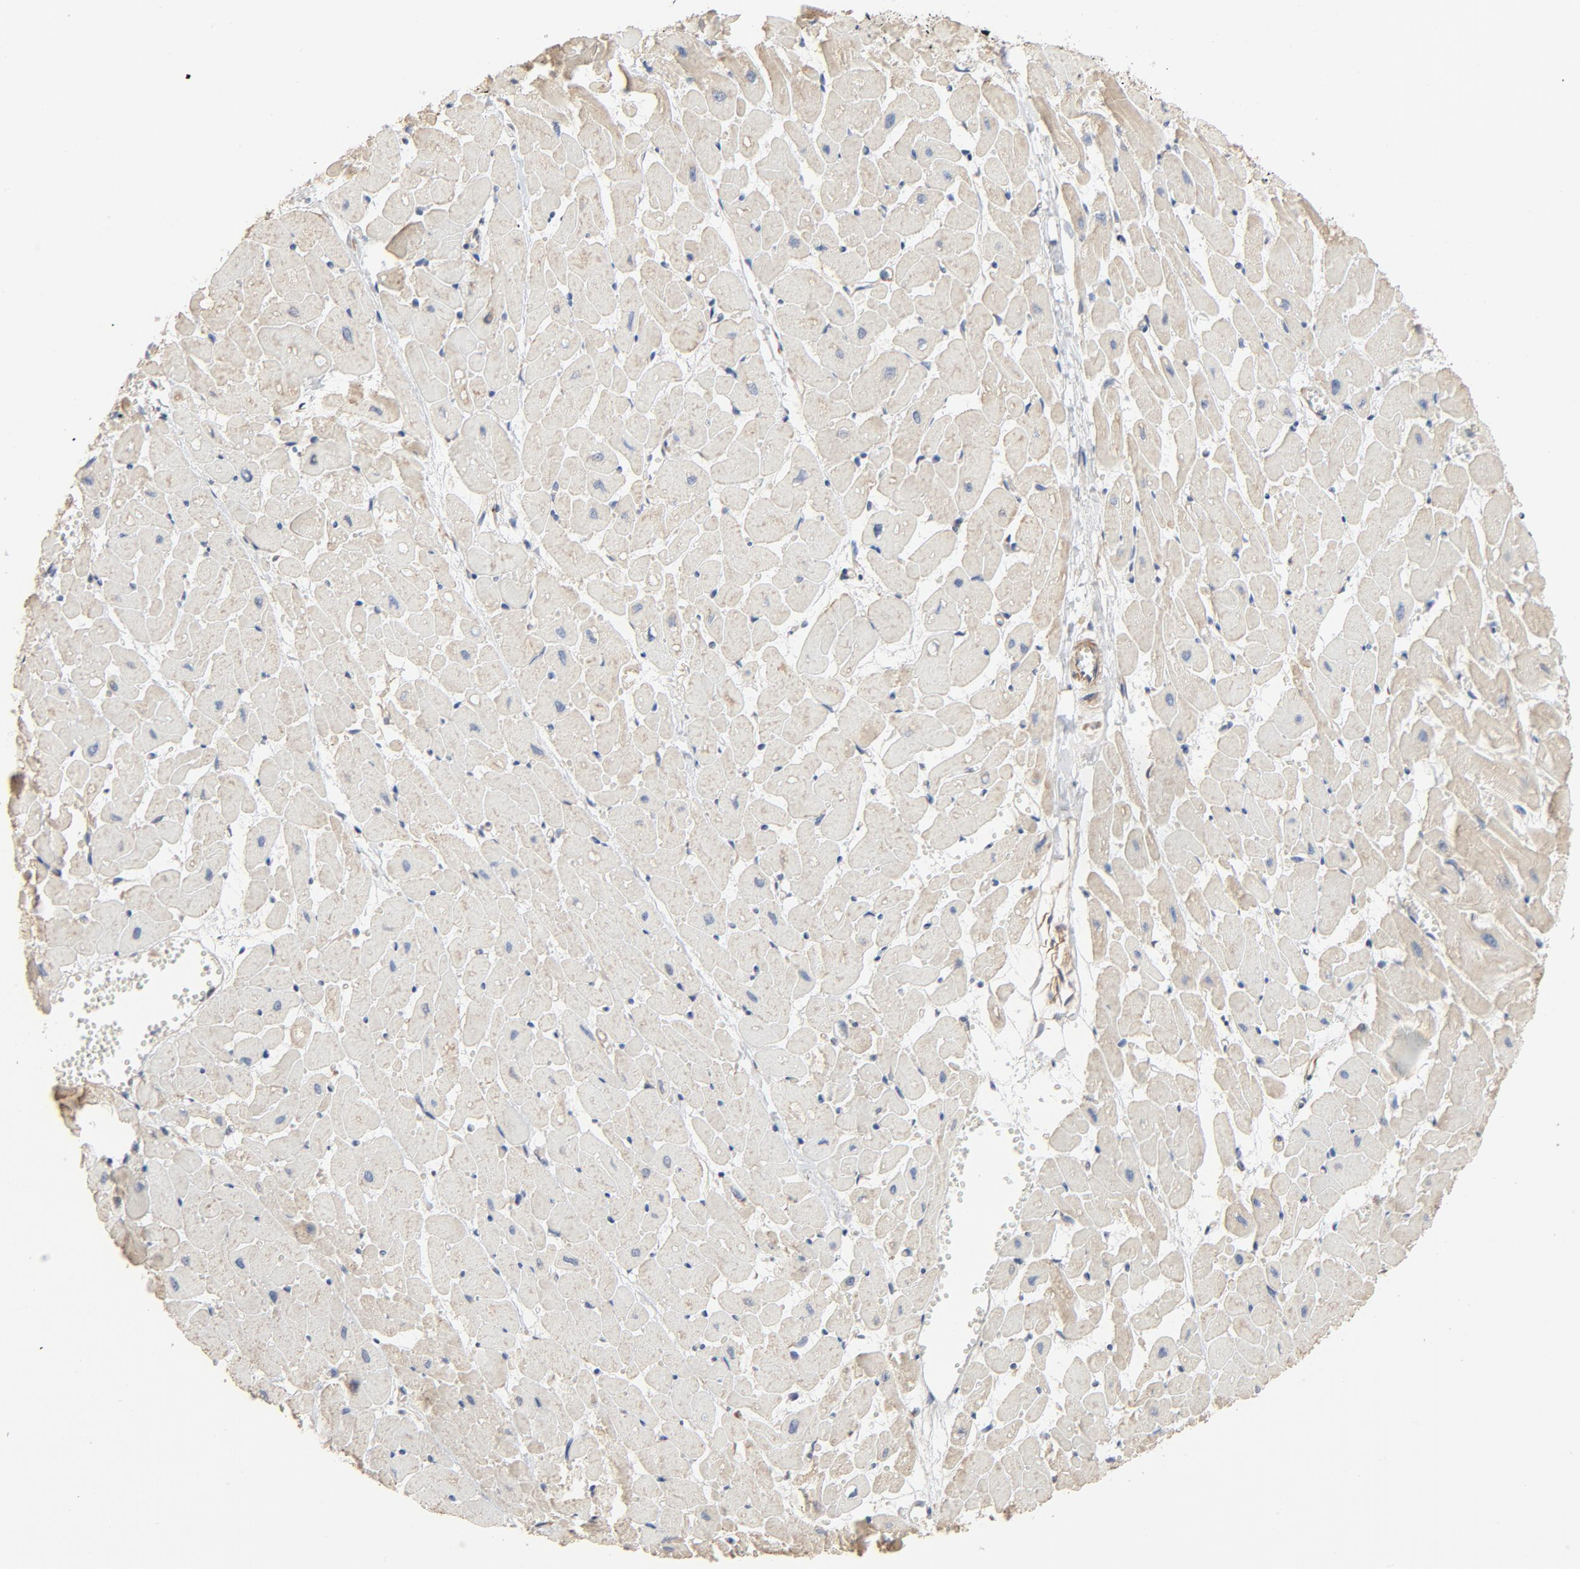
{"staining": {"intensity": "moderate", "quantity": "25%-75%", "location": "cytoplasmic/membranous"}, "tissue": "heart muscle", "cell_type": "Cardiomyocytes", "image_type": "normal", "snomed": [{"axis": "morphology", "description": "Normal tissue, NOS"}, {"axis": "topography", "description": "Heart"}], "caption": "DAB (3,3'-diaminobenzidine) immunohistochemical staining of unremarkable heart muscle displays moderate cytoplasmic/membranous protein staining in about 25%-75% of cardiomyocytes.", "gene": "TRIOBP", "patient": {"sex": "female", "age": 19}}